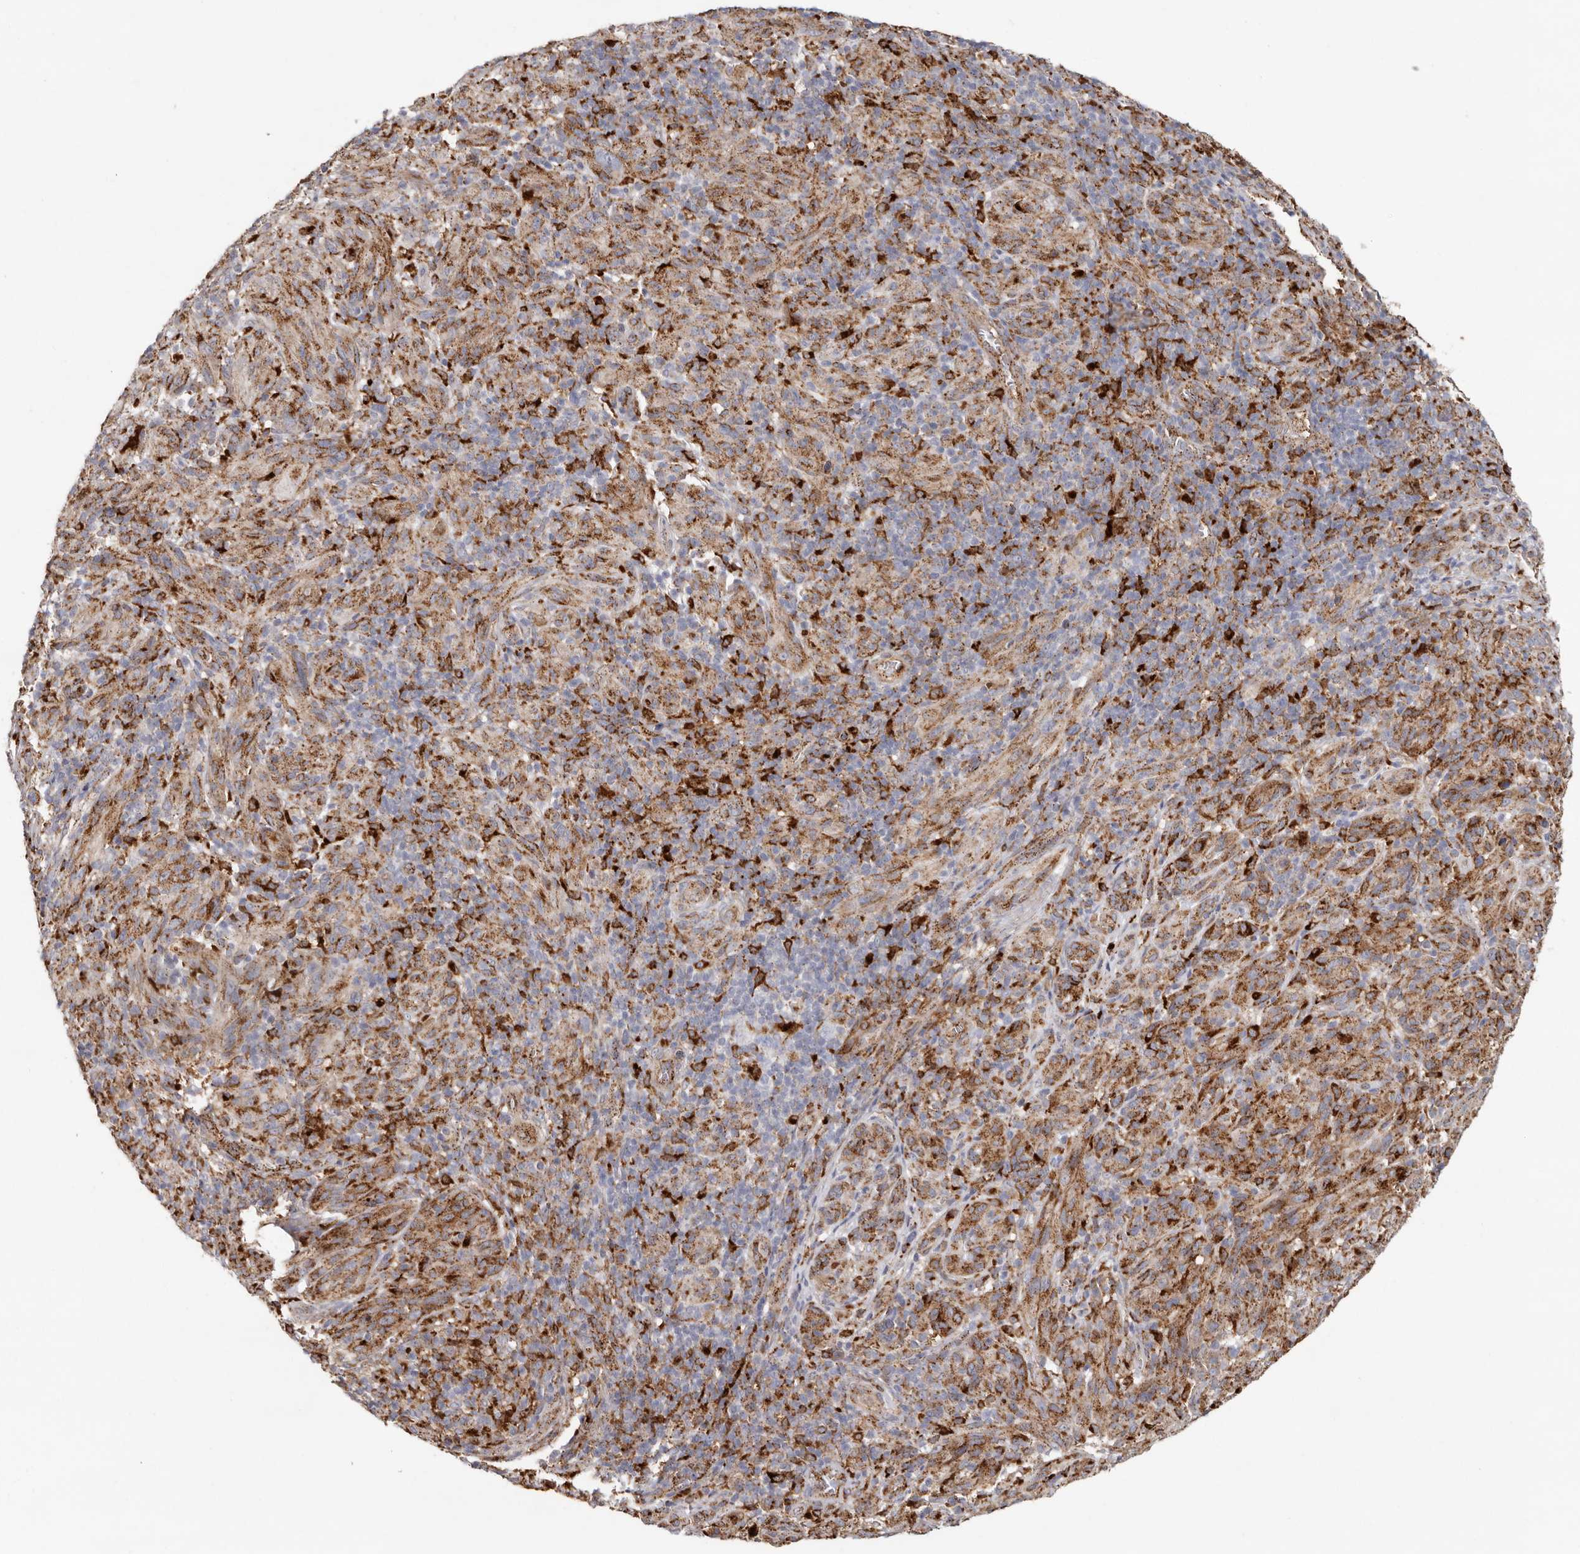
{"staining": {"intensity": "moderate", "quantity": ">75%", "location": "cytoplasmic/membranous"}, "tissue": "melanoma", "cell_type": "Tumor cells", "image_type": "cancer", "snomed": [{"axis": "morphology", "description": "Malignant melanoma, NOS"}, {"axis": "topography", "description": "Skin of head"}], "caption": "Approximately >75% of tumor cells in melanoma demonstrate moderate cytoplasmic/membranous protein expression as visualized by brown immunohistochemical staining.", "gene": "GRN", "patient": {"sex": "male", "age": 96}}